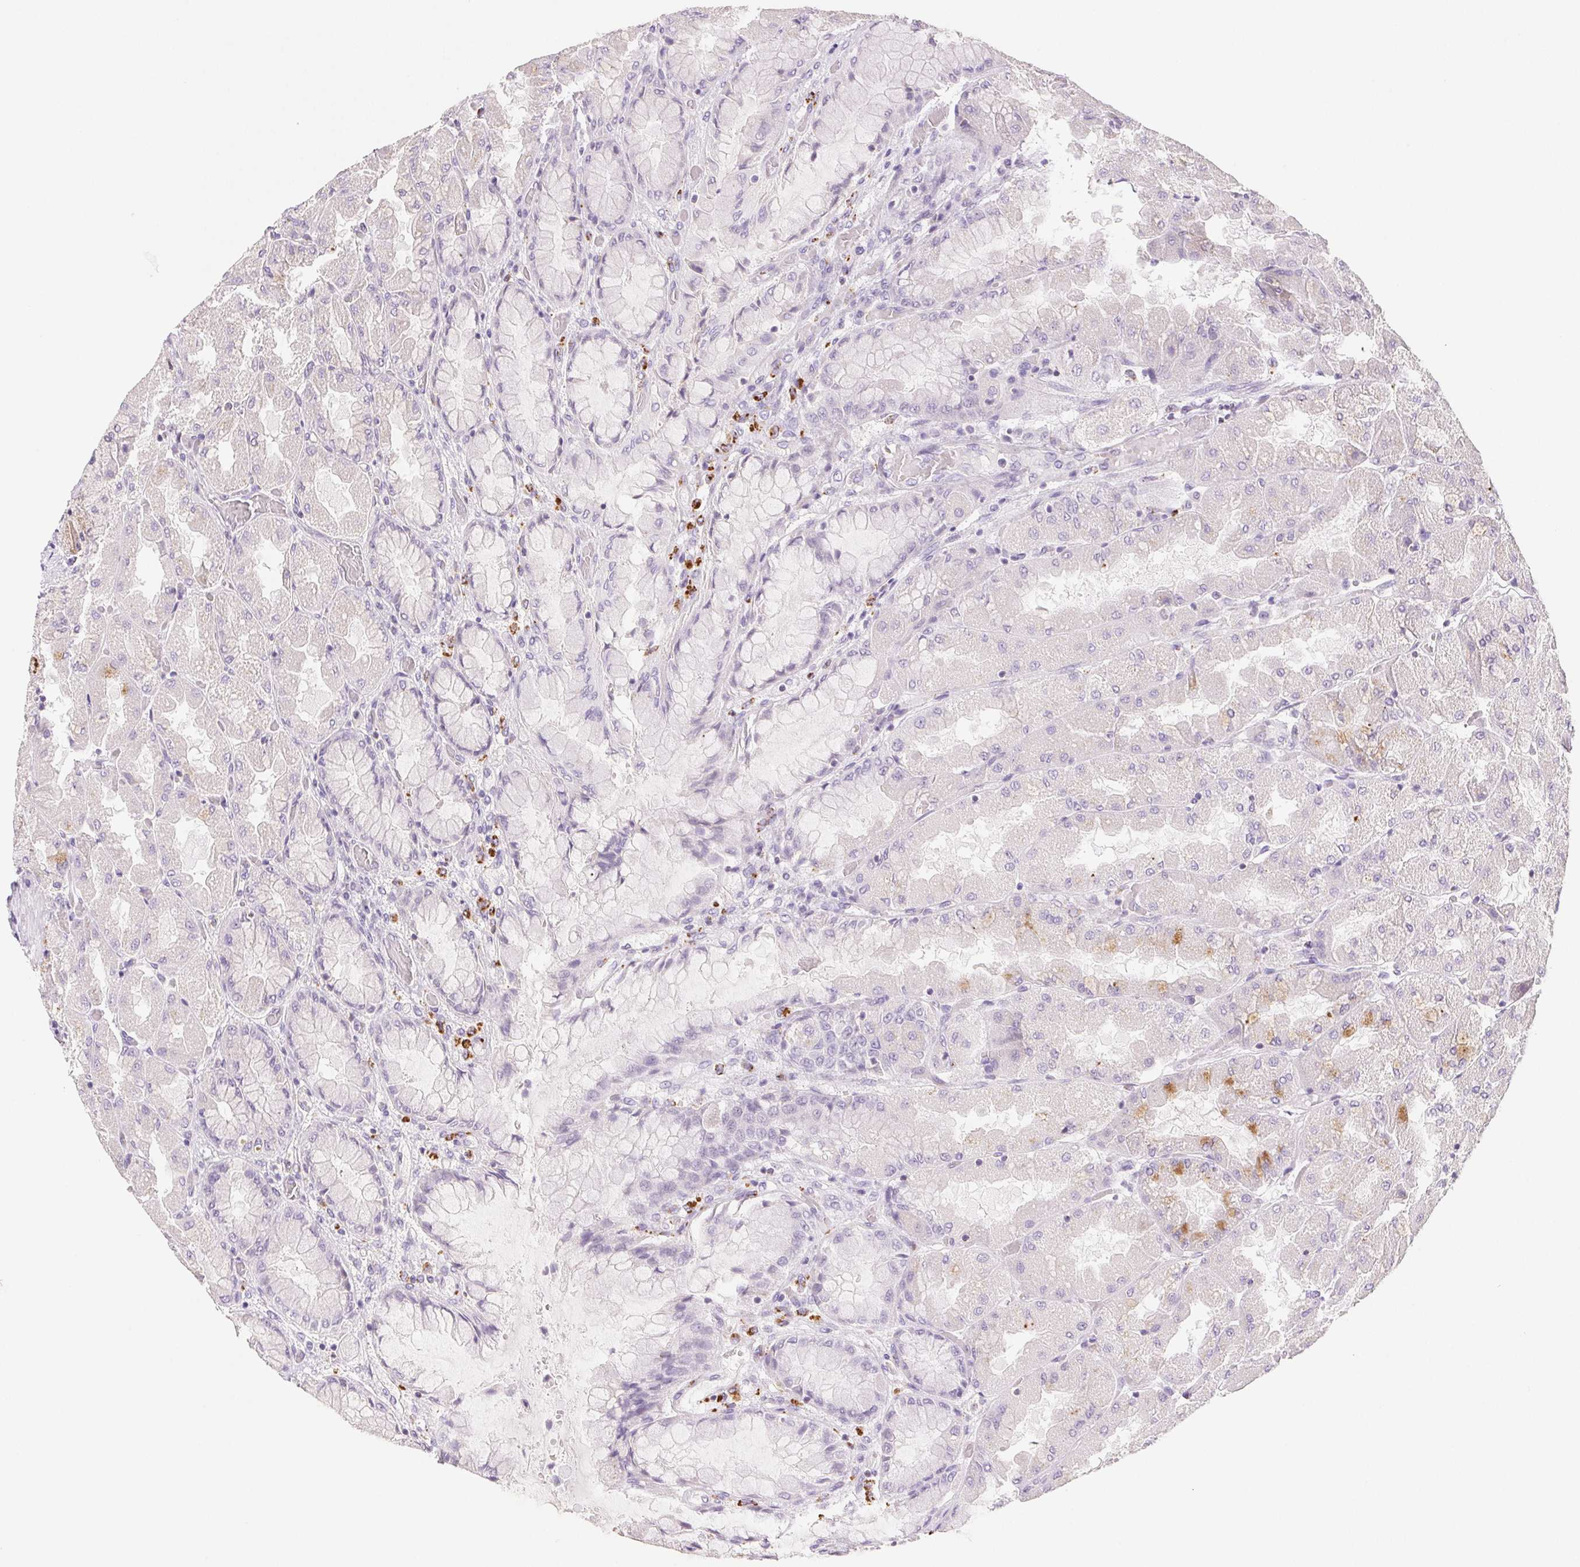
{"staining": {"intensity": "moderate", "quantity": "<25%", "location": "cytoplasmic/membranous"}, "tissue": "stomach", "cell_type": "Glandular cells", "image_type": "normal", "snomed": [{"axis": "morphology", "description": "Normal tissue, NOS"}, {"axis": "topography", "description": "Stomach"}], "caption": "Stomach stained with a protein marker reveals moderate staining in glandular cells.", "gene": "LIPA", "patient": {"sex": "female", "age": 61}}